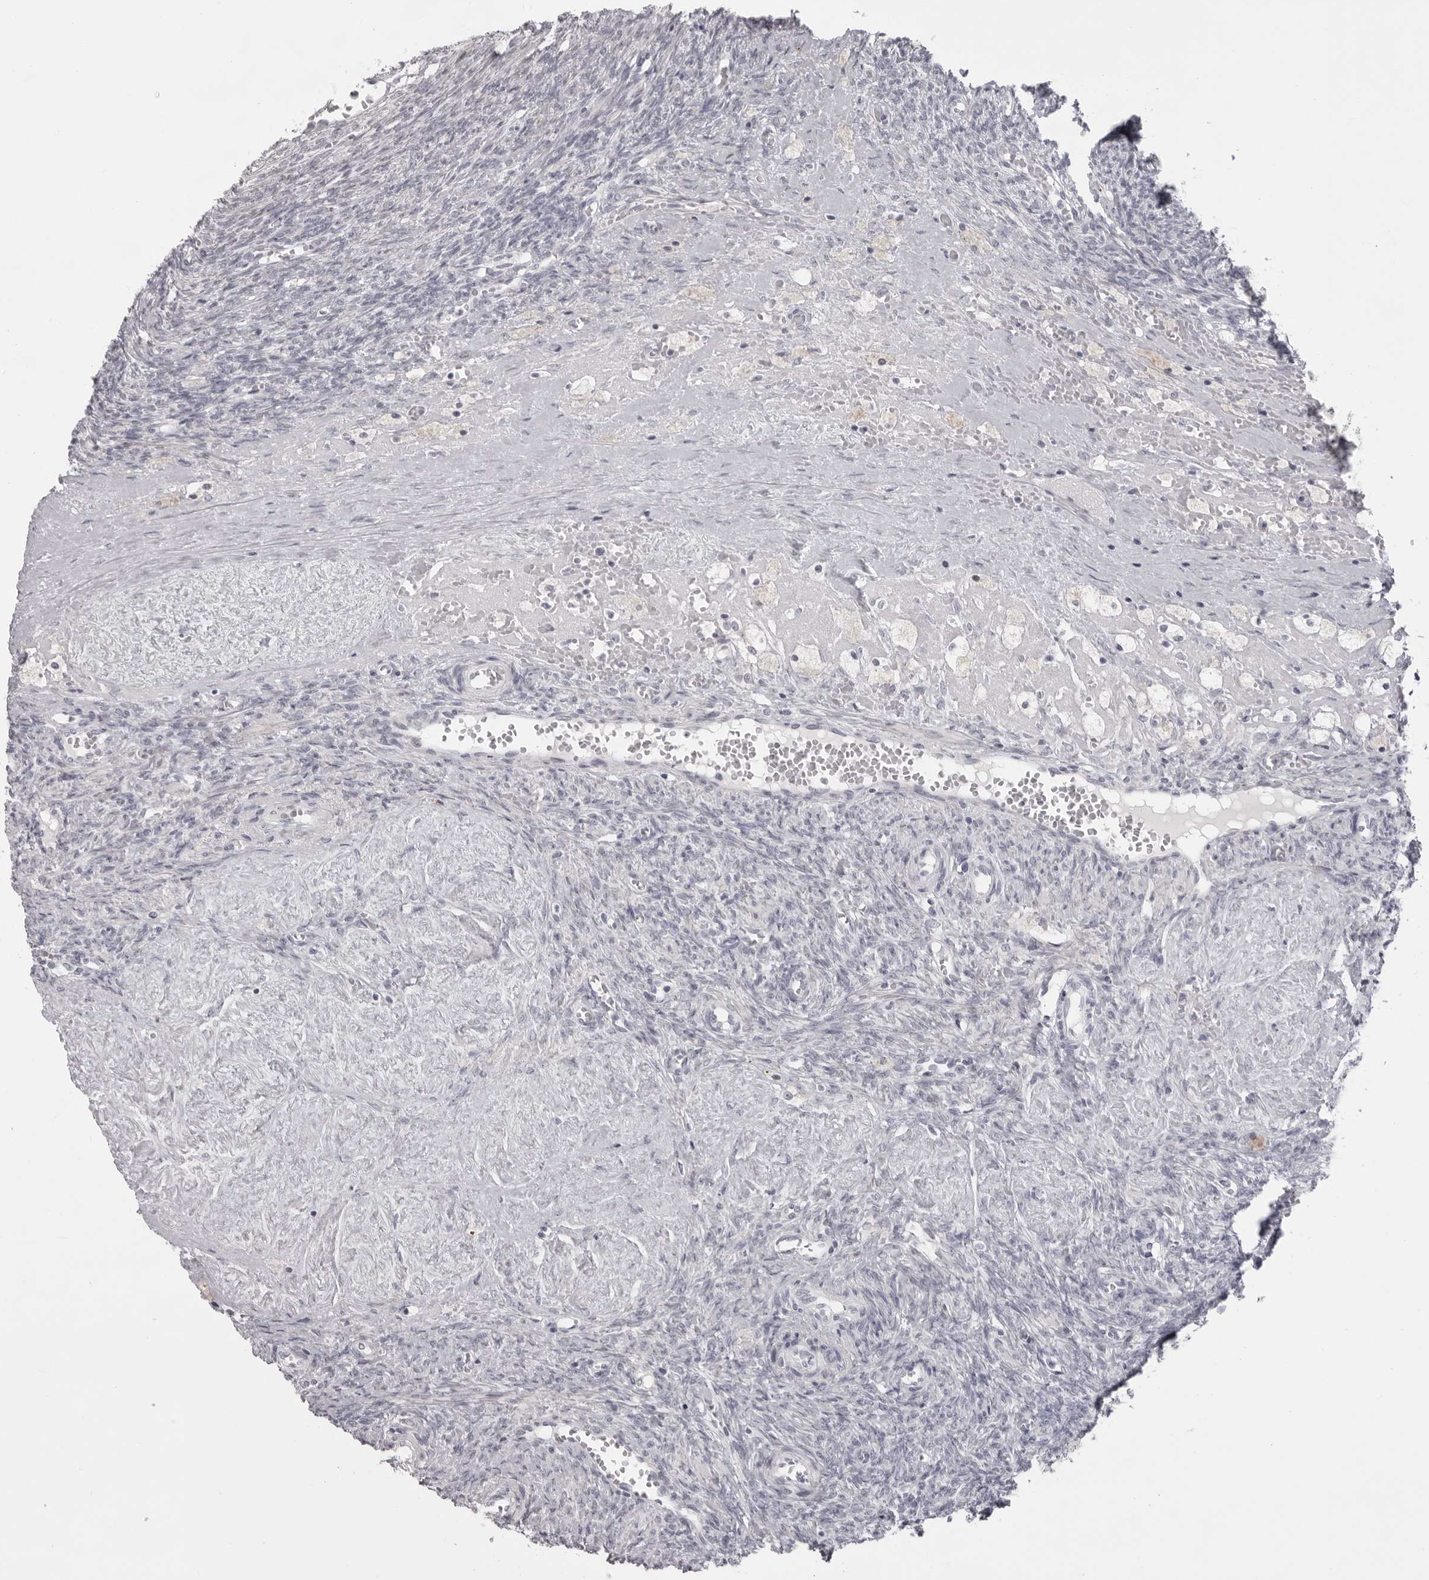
{"staining": {"intensity": "negative", "quantity": "none", "location": "none"}, "tissue": "ovary", "cell_type": "Follicle cells", "image_type": "normal", "snomed": [{"axis": "morphology", "description": "Normal tissue, NOS"}, {"axis": "topography", "description": "Ovary"}], "caption": "The immunohistochemistry photomicrograph has no significant positivity in follicle cells of ovary. (DAB IHC, high magnification).", "gene": "NUDT18", "patient": {"sex": "female", "age": 41}}